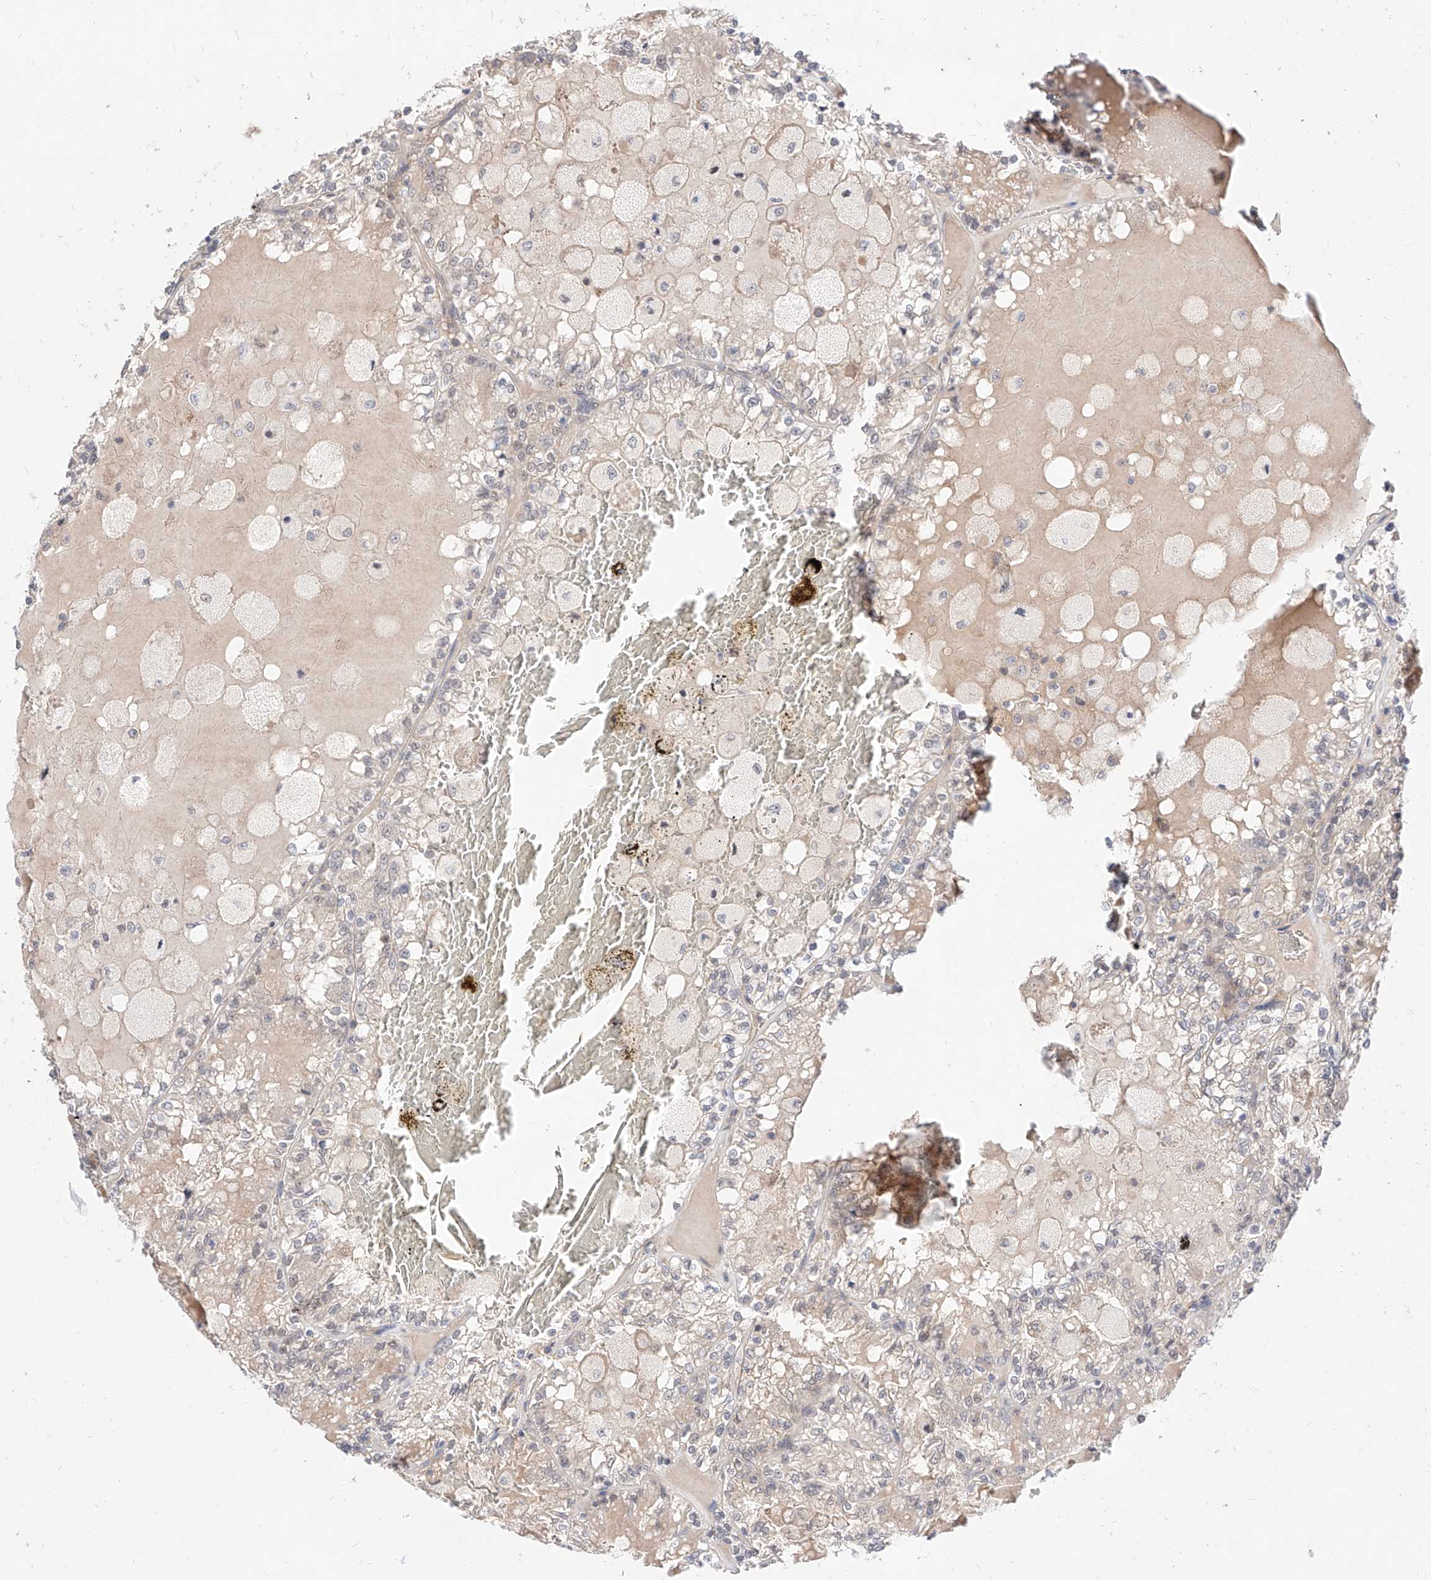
{"staining": {"intensity": "negative", "quantity": "none", "location": "none"}, "tissue": "renal cancer", "cell_type": "Tumor cells", "image_type": "cancer", "snomed": [{"axis": "morphology", "description": "Adenocarcinoma, NOS"}, {"axis": "topography", "description": "Kidney"}], "caption": "Protein analysis of renal cancer (adenocarcinoma) demonstrates no significant expression in tumor cells.", "gene": "TSNAX", "patient": {"sex": "female", "age": 56}}